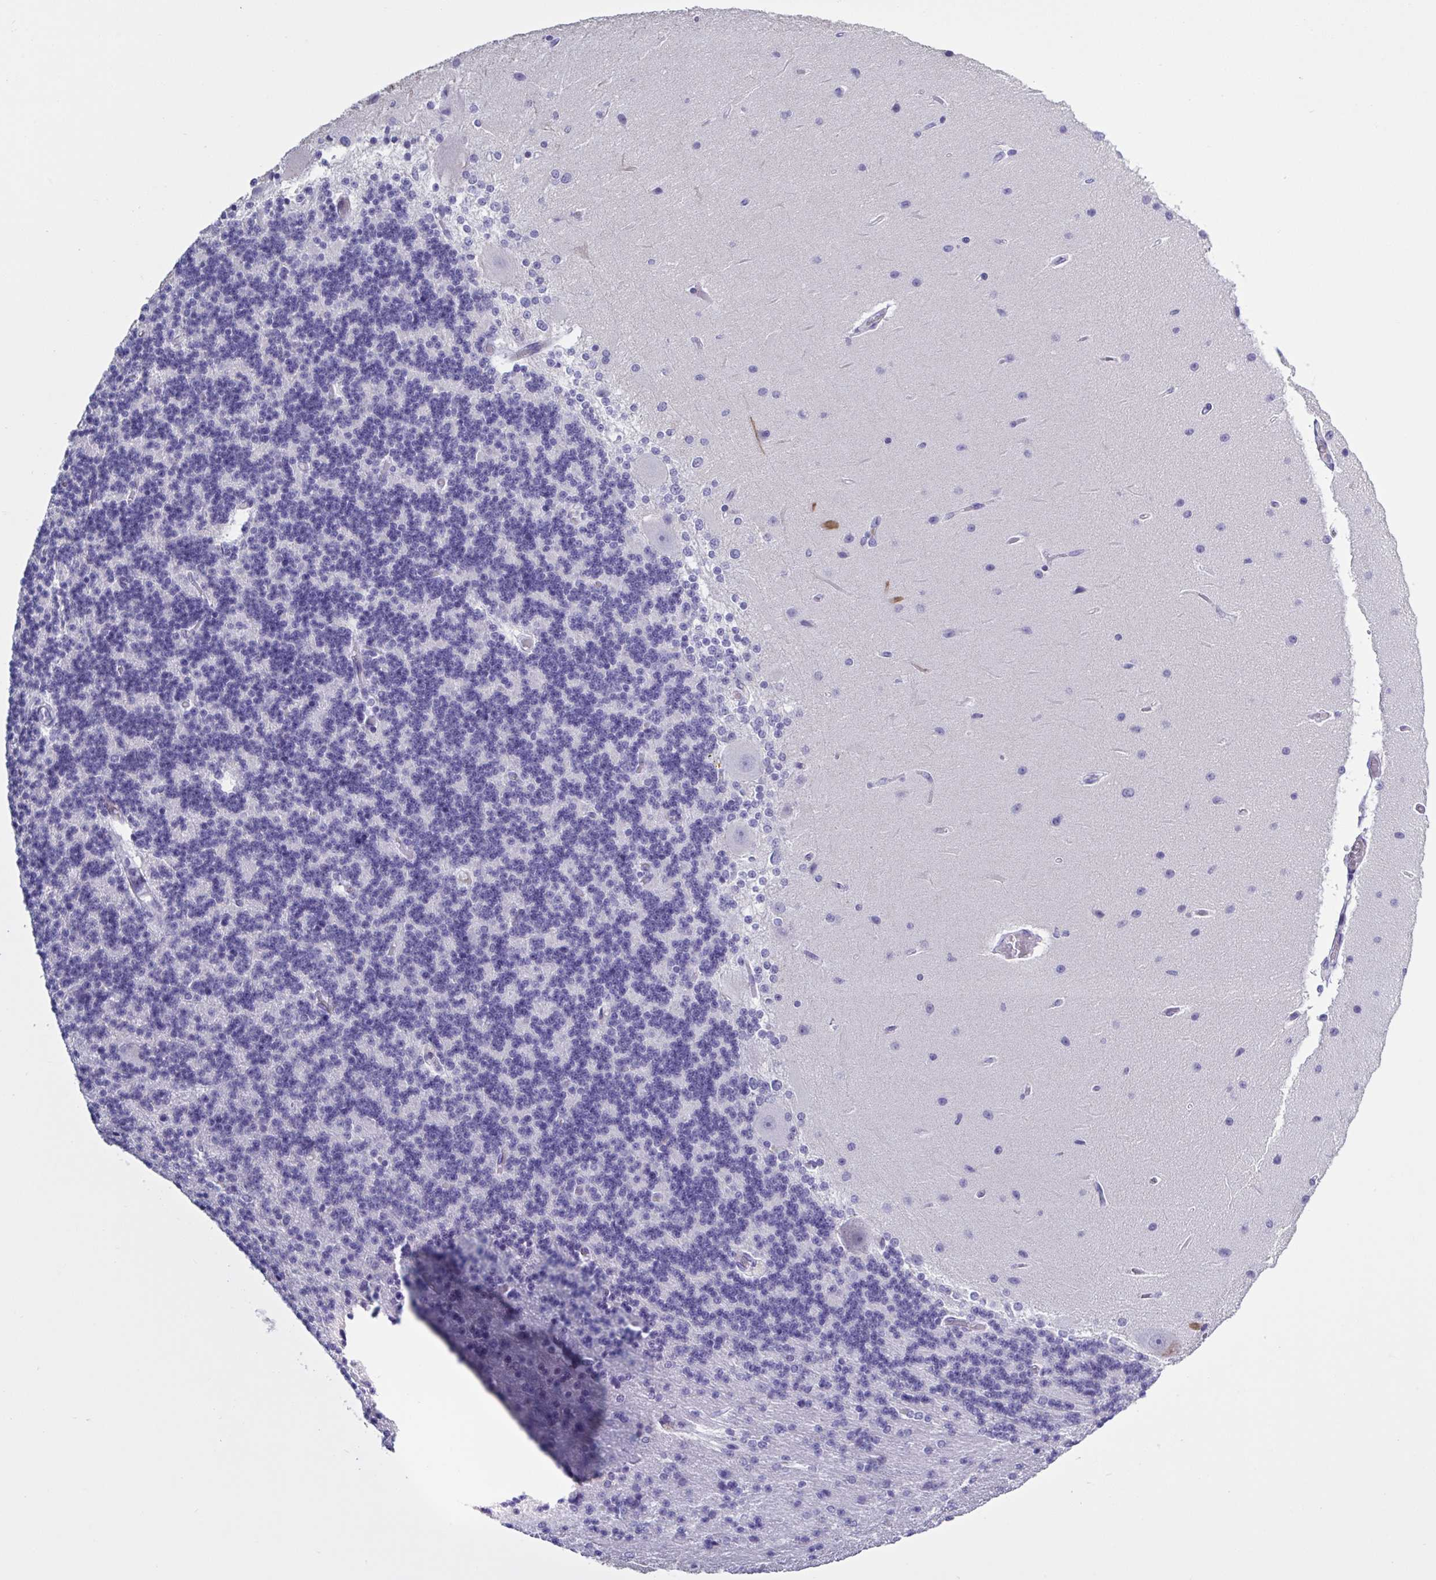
{"staining": {"intensity": "negative", "quantity": "none", "location": "none"}, "tissue": "cerebellum", "cell_type": "Cells in granular layer", "image_type": "normal", "snomed": [{"axis": "morphology", "description": "Normal tissue, NOS"}, {"axis": "topography", "description": "Cerebellum"}], "caption": "A high-resolution histopathology image shows immunohistochemistry (IHC) staining of normal cerebellum, which demonstrates no significant staining in cells in granular layer.", "gene": "USP35", "patient": {"sex": "female", "age": 54}}